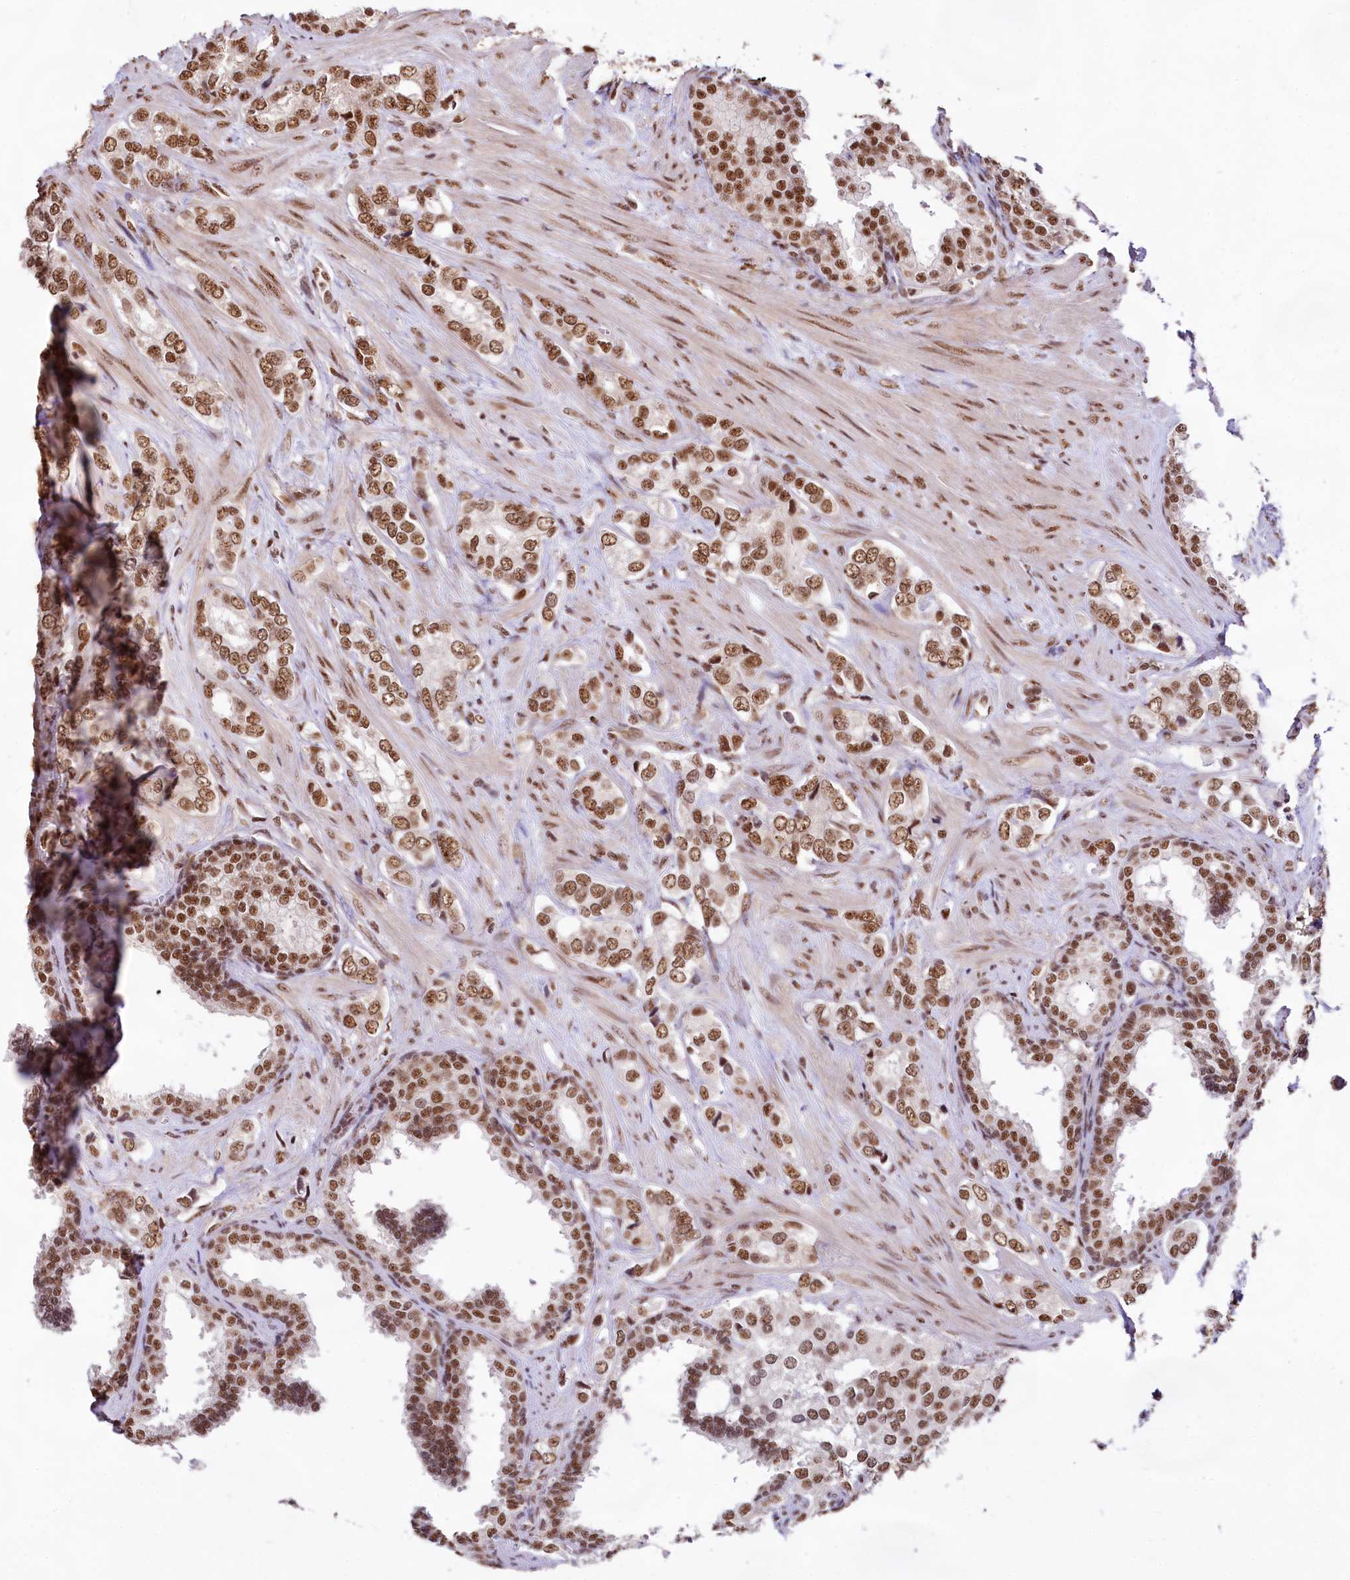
{"staining": {"intensity": "moderate", "quantity": ">75%", "location": "nuclear"}, "tissue": "prostate cancer", "cell_type": "Tumor cells", "image_type": "cancer", "snomed": [{"axis": "morphology", "description": "Adenocarcinoma, High grade"}, {"axis": "topography", "description": "Prostate"}], "caption": "Brown immunohistochemical staining in human adenocarcinoma (high-grade) (prostate) displays moderate nuclear expression in about >75% of tumor cells.", "gene": "HIRA", "patient": {"sex": "male", "age": 66}}